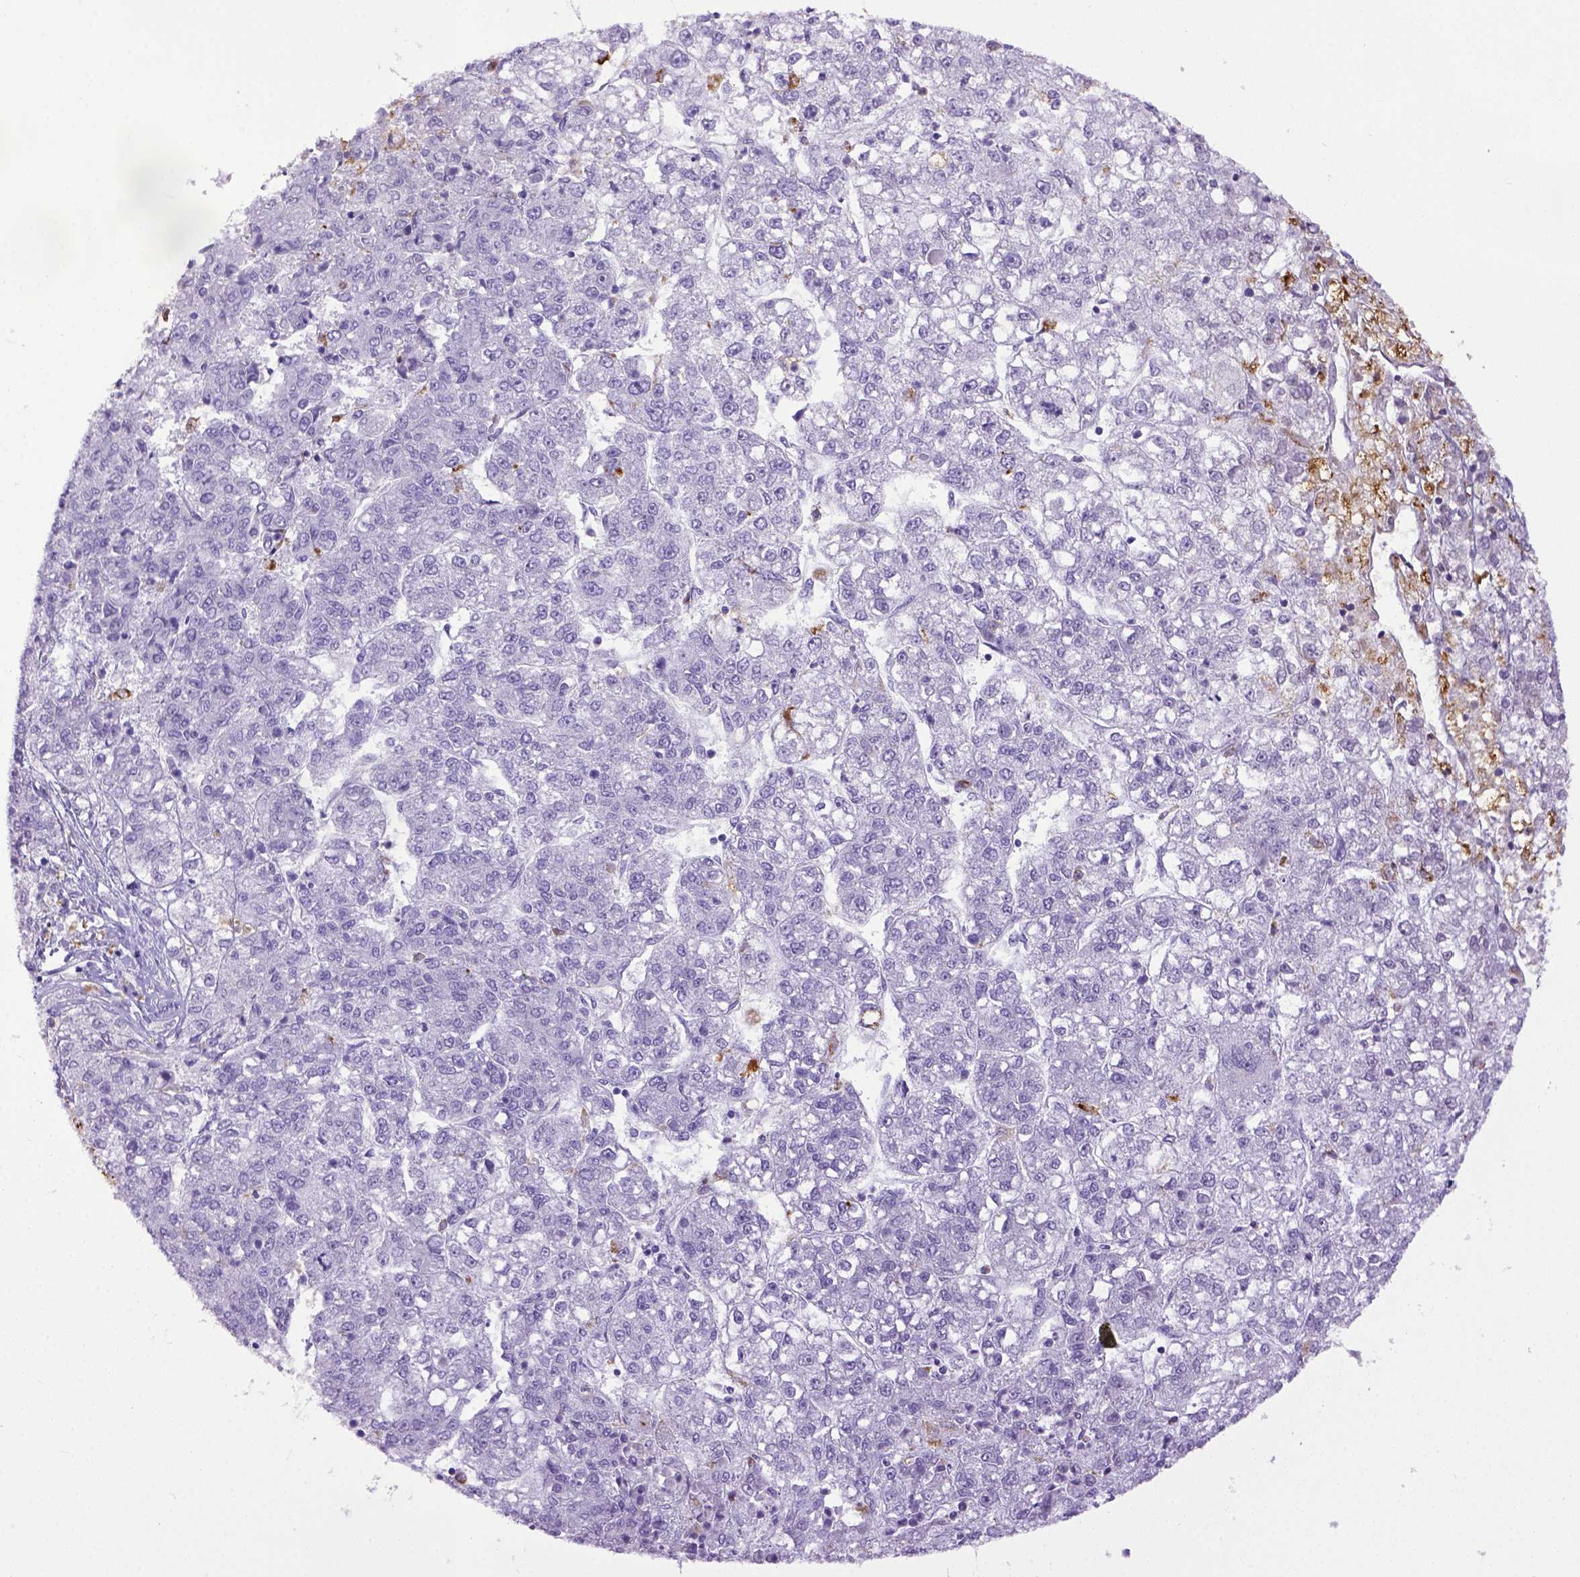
{"staining": {"intensity": "negative", "quantity": "none", "location": "none"}, "tissue": "liver cancer", "cell_type": "Tumor cells", "image_type": "cancer", "snomed": [{"axis": "morphology", "description": "Carcinoma, Hepatocellular, NOS"}, {"axis": "topography", "description": "Liver"}], "caption": "Immunohistochemical staining of human liver cancer (hepatocellular carcinoma) displays no significant positivity in tumor cells.", "gene": "CD68", "patient": {"sex": "male", "age": 56}}